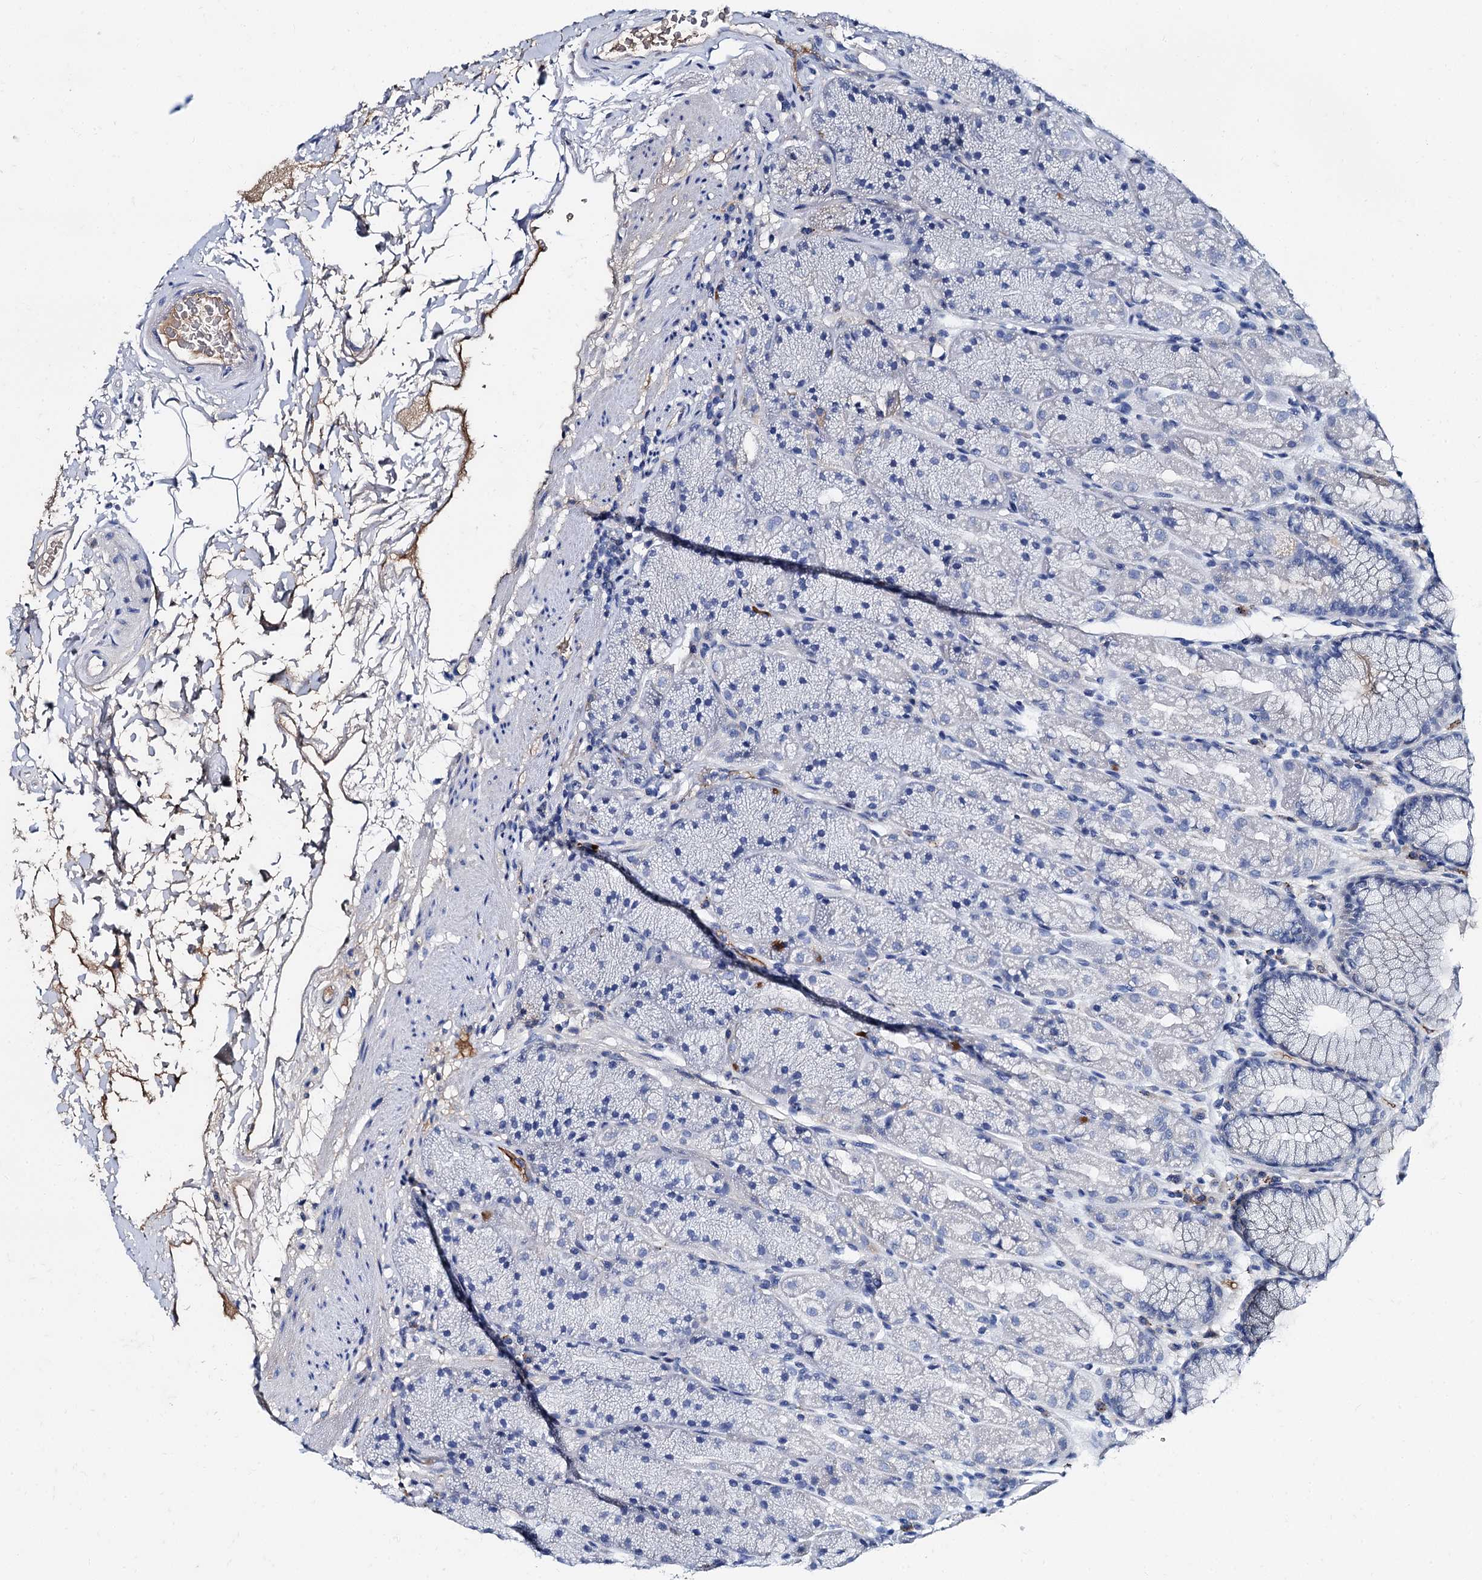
{"staining": {"intensity": "negative", "quantity": "none", "location": "none"}, "tissue": "stomach", "cell_type": "Glandular cells", "image_type": "normal", "snomed": [{"axis": "morphology", "description": "Normal tissue, NOS"}, {"axis": "topography", "description": "Stomach, upper"}, {"axis": "topography", "description": "Stomach, lower"}], "caption": "Human stomach stained for a protein using immunohistochemistry (IHC) exhibits no positivity in glandular cells.", "gene": "TMEM72", "patient": {"sex": "male", "age": 67}}